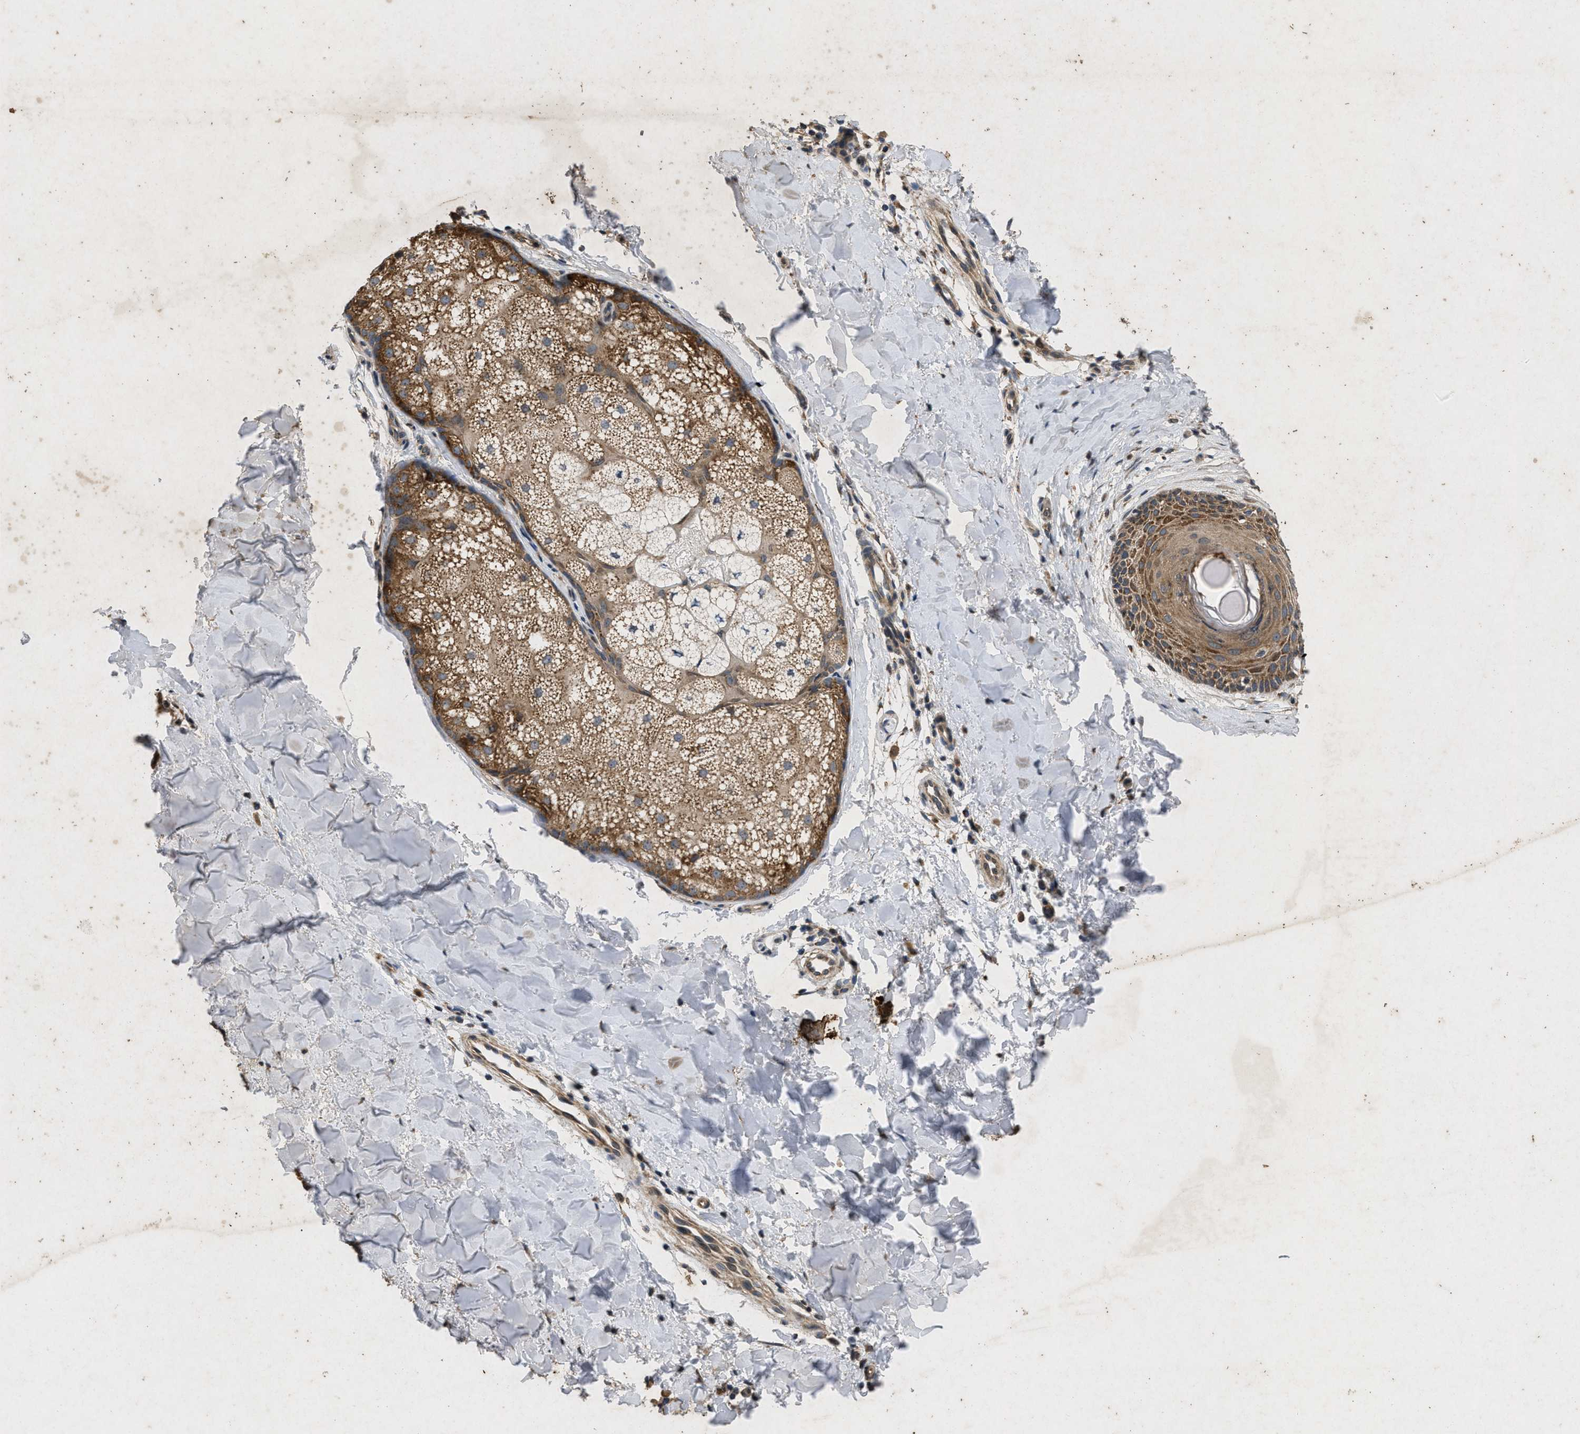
{"staining": {"intensity": "strong", "quantity": ">75%", "location": "cytoplasmic/membranous"}, "tissue": "skin", "cell_type": "Fibroblasts", "image_type": "normal", "snomed": [{"axis": "morphology", "description": "Normal tissue, NOS"}, {"axis": "morphology", "description": "Malignant melanoma, Metastatic site"}, {"axis": "topography", "description": "Skin"}], "caption": "The photomicrograph displays staining of normal skin, revealing strong cytoplasmic/membranous protein expression (brown color) within fibroblasts.", "gene": "PRKG2", "patient": {"sex": "male", "age": 41}}